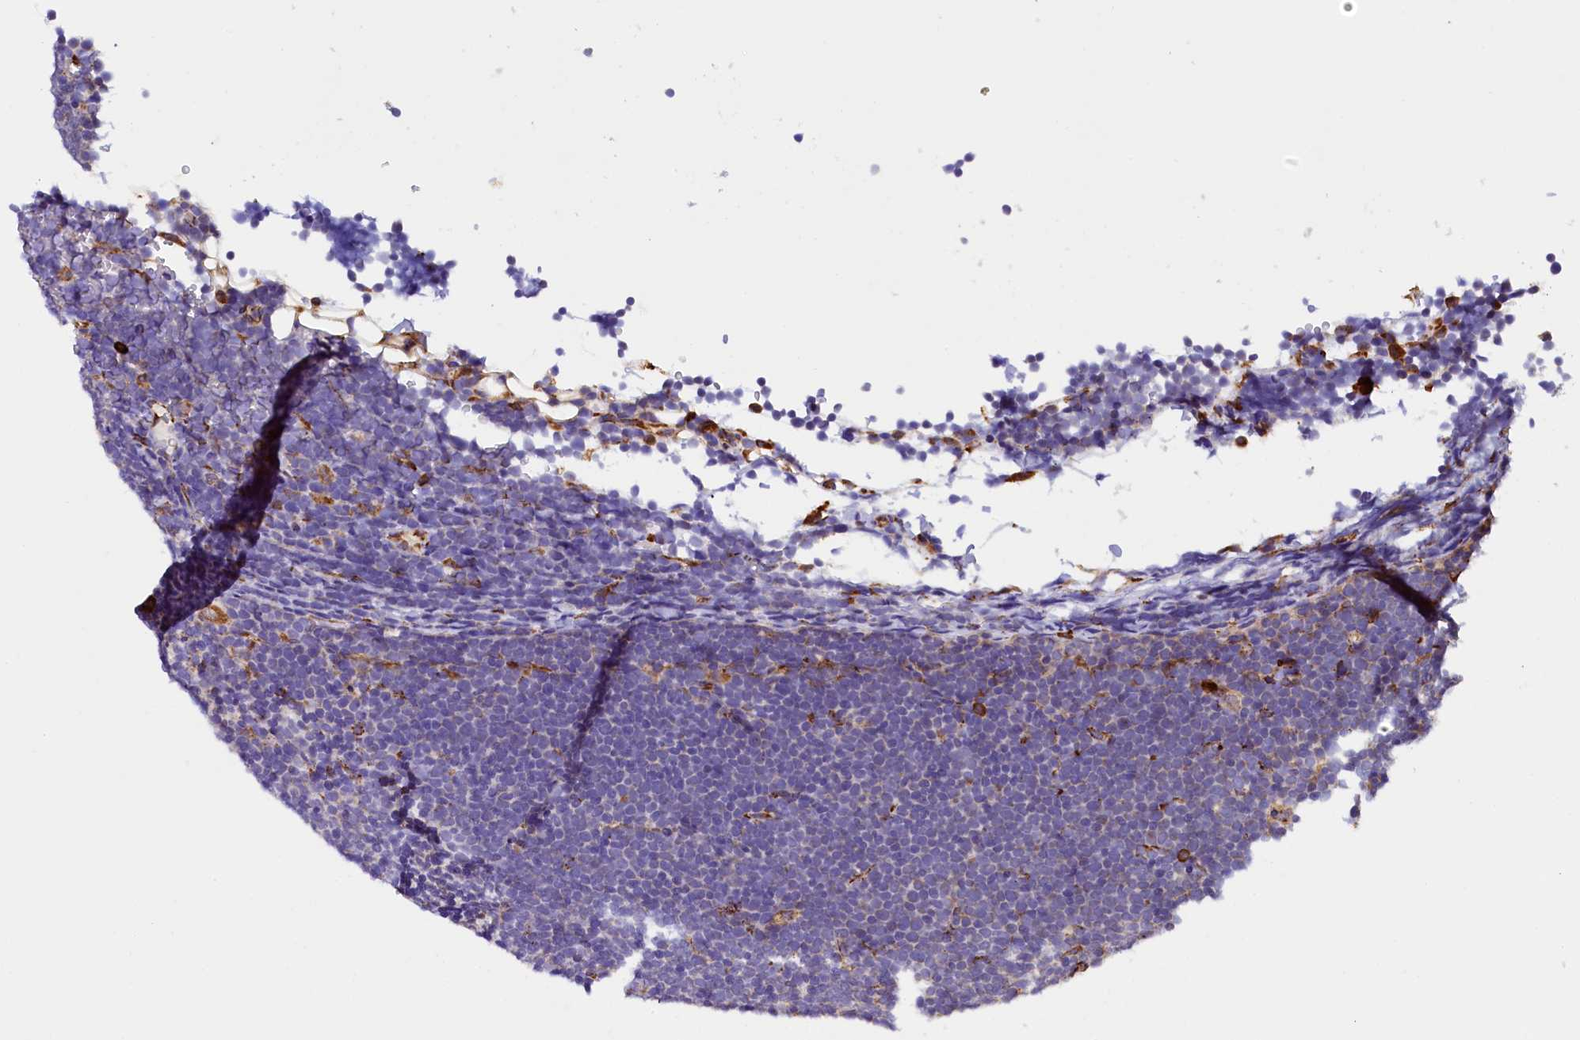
{"staining": {"intensity": "negative", "quantity": "none", "location": "none"}, "tissue": "lymphoma", "cell_type": "Tumor cells", "image_type": "cancer", "snomed": [{"axis": "morphology", "description": "Malignant lymphoma, non-Hodgkin's type, High grade"}, {"axis": "topography", "description": "Lymph node"}], "caption": "Human lymphoma stained for a protein using immunohistochemistry exhibits no positivity in tumor cells.", "gene": "CAPS2", "patient": {"sex": "male", "age": 13}}